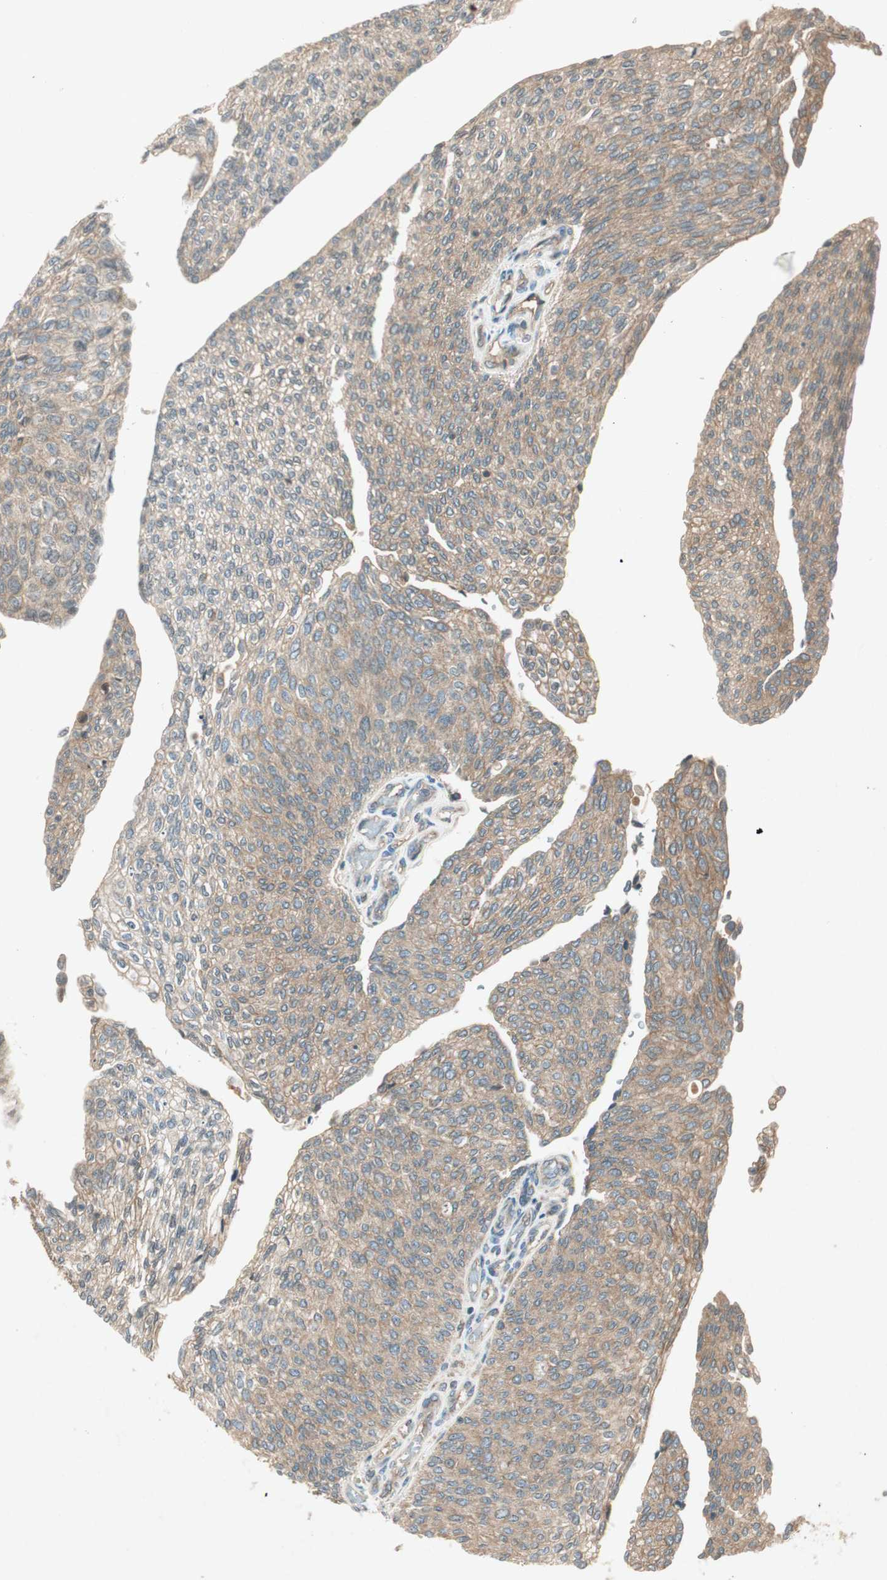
{"staining": {"intensity": "moderate", "quantity": ">75%", "location": "cytoplasmic/membranous"}, "tissue": "urothelial cancer", "cell_type": "Tumor cells", "image_type": "cancer", "snomed": [{"axis": "morphology", "description": "Urothelial carcinoma, Low grade"}, {"axis": "topography", "description": "Urinary bladder"}], "caption": "A high-resolution histopathology image shows immunohistochemistry (IHC) staining of urothelial cancer, which reveals moderate cytoplasmic/membranous staining in approximately >75% of tumor cells.", "gene": "CHADL", "patient": {"sex": "female", "age": 79}}